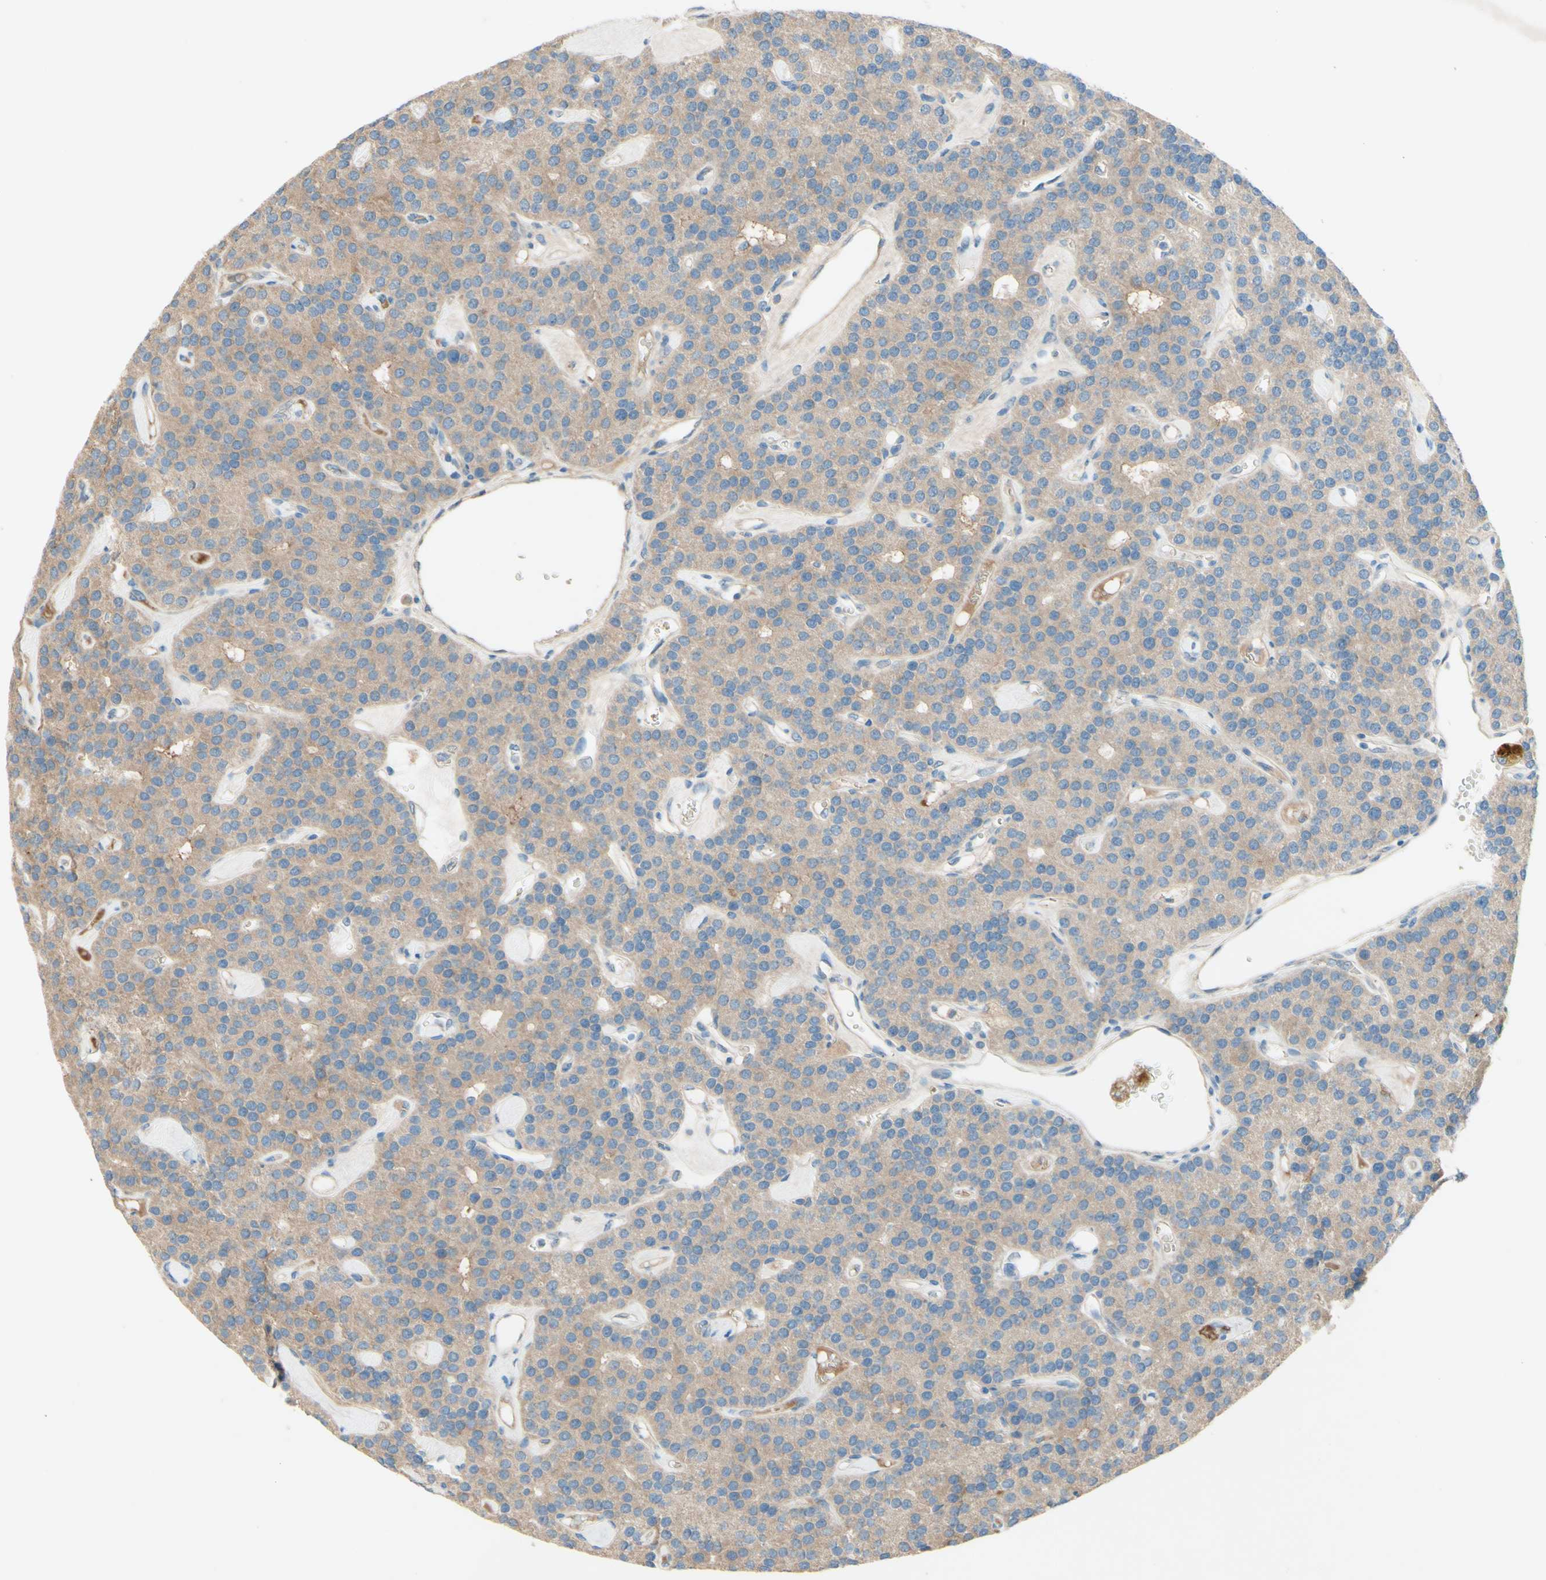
{"staining": {"intensity": "moderate", "quantity": ">75%", "location": "cytoplasmic/membranous"}, "tissue": "parathyroid gland", "cell_type": "Glandular cells", "image_type": "normal", "snomed": [{"axis": "morphology", "description": "Normal tissue, NOS"}, {"axis": "morphology", "description": "Adenoma, NOS"}, {"axis": "topography", "description": "Parathyroid gland"}], "caption": "Immunohistochemistry (IHC) (DAB (3,3'-diaminobenzidine)) staining of benign human parathyroid gland demonstrates moderate cytoplasmic/membranous protein positivity in approximately >75% of glandular cells. The protein of interest is stained brown, and the nuclei are stained in blue (DAB IHC with brightfield microscopy, high magnification).", "gene": "IL2", "patient": {"sex": "female", "age": 86}}